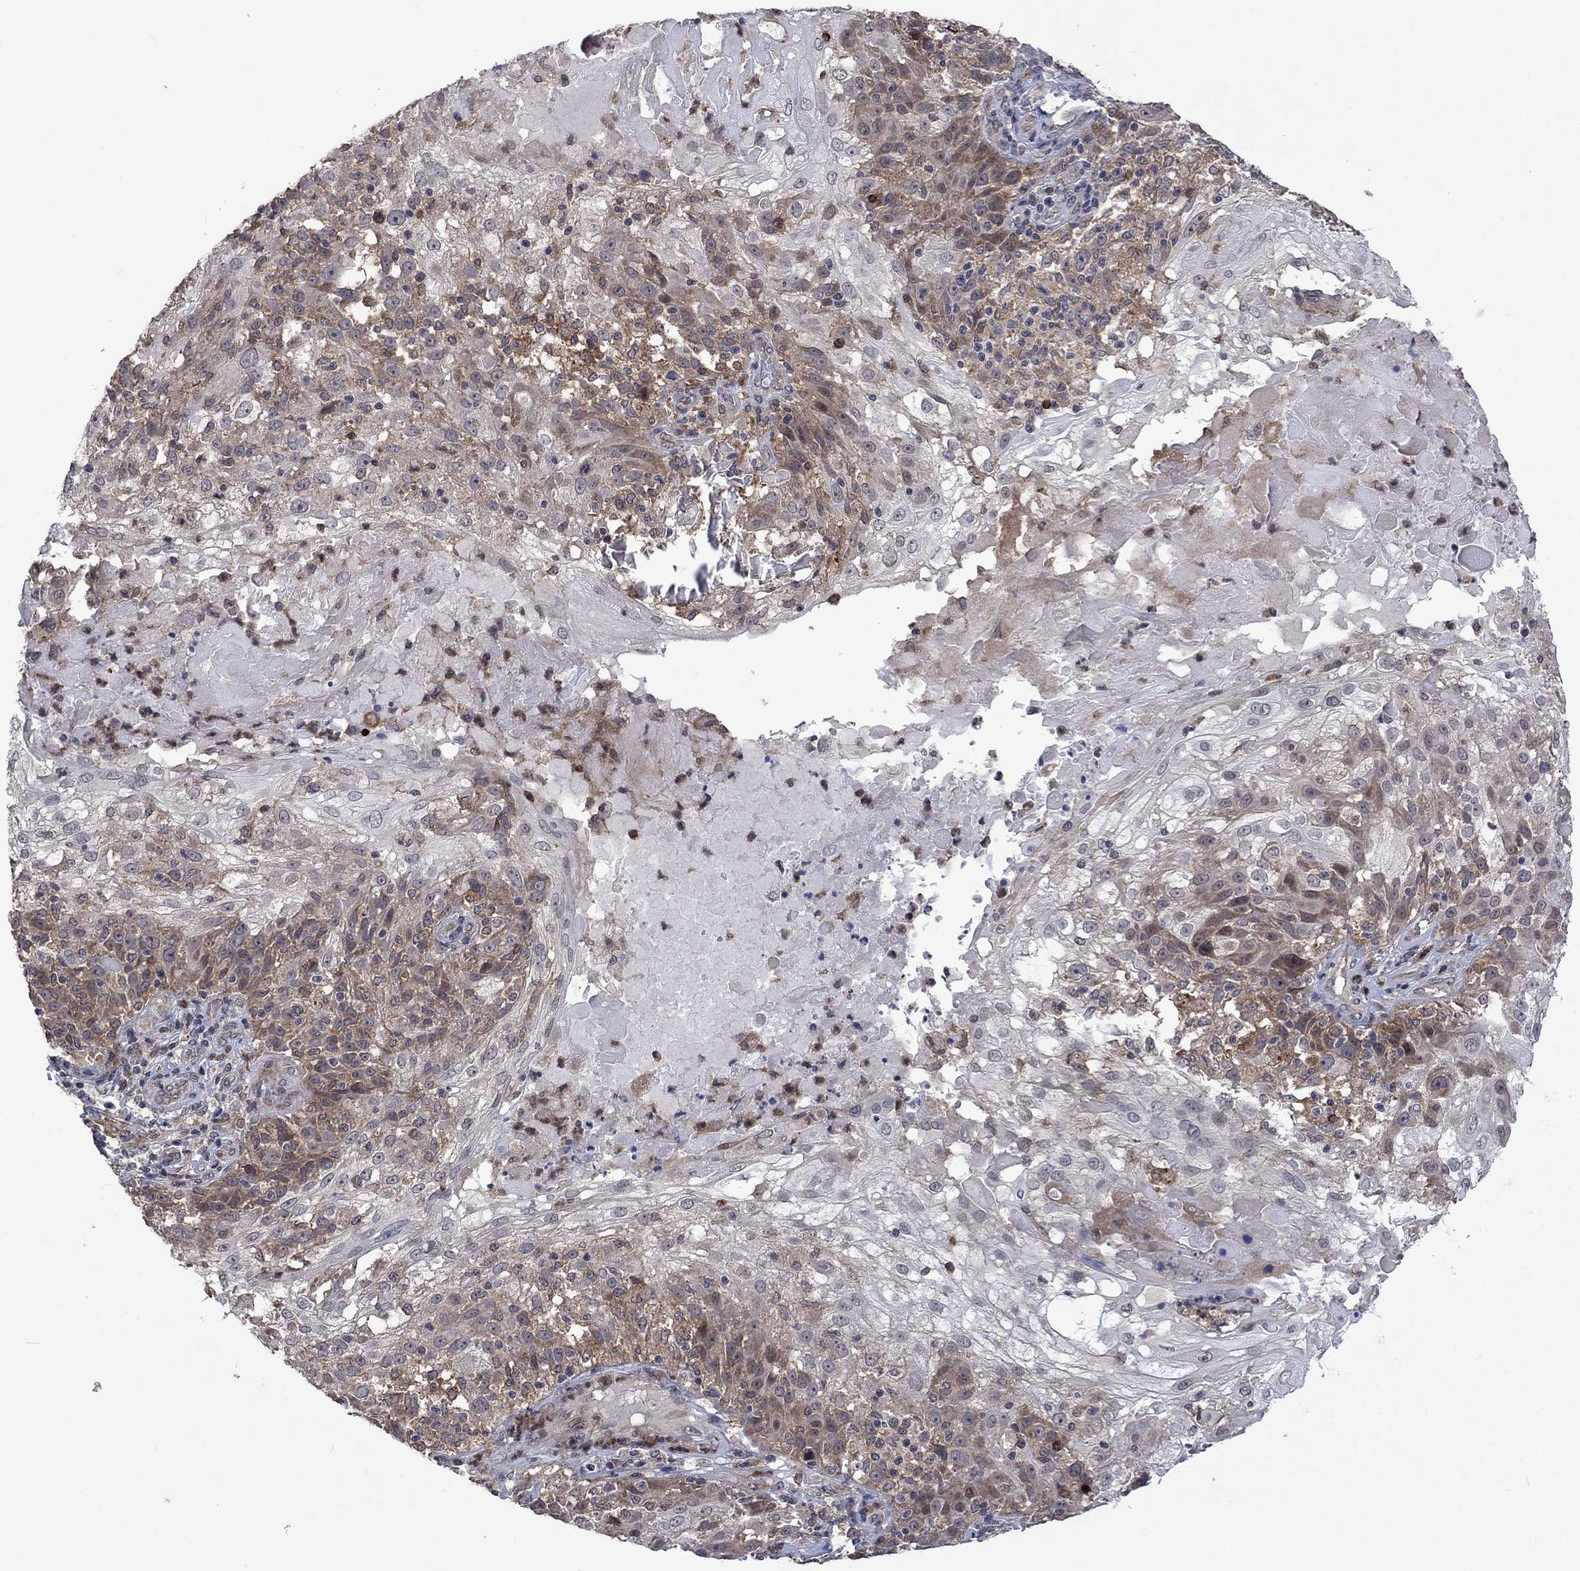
{"staining": {"intensity": "moderate", "quantity": "<25%", "location": "cytoplasmic/membranous"}, "tissue": "skin cancer", "cell_type": "Tumor cells", "image_type": "cancer", "snomed": [{"axis": "morphology", "description": "Normal tissue, NOS"}, {"axis": "morphology", "description": "Squamous cell carcinoma, NOS"}, {"axis": "topography", "description": "Skin"}], "caption": "Squamous cell carcinoma (skin) was stained to show a protein in brown. There is low levels of moderate cytoplasmic/membranous expression in about <25% of tumor cells.", "gene": "PPP1R9A", "patient": {"sex": "female", "age": 83}}